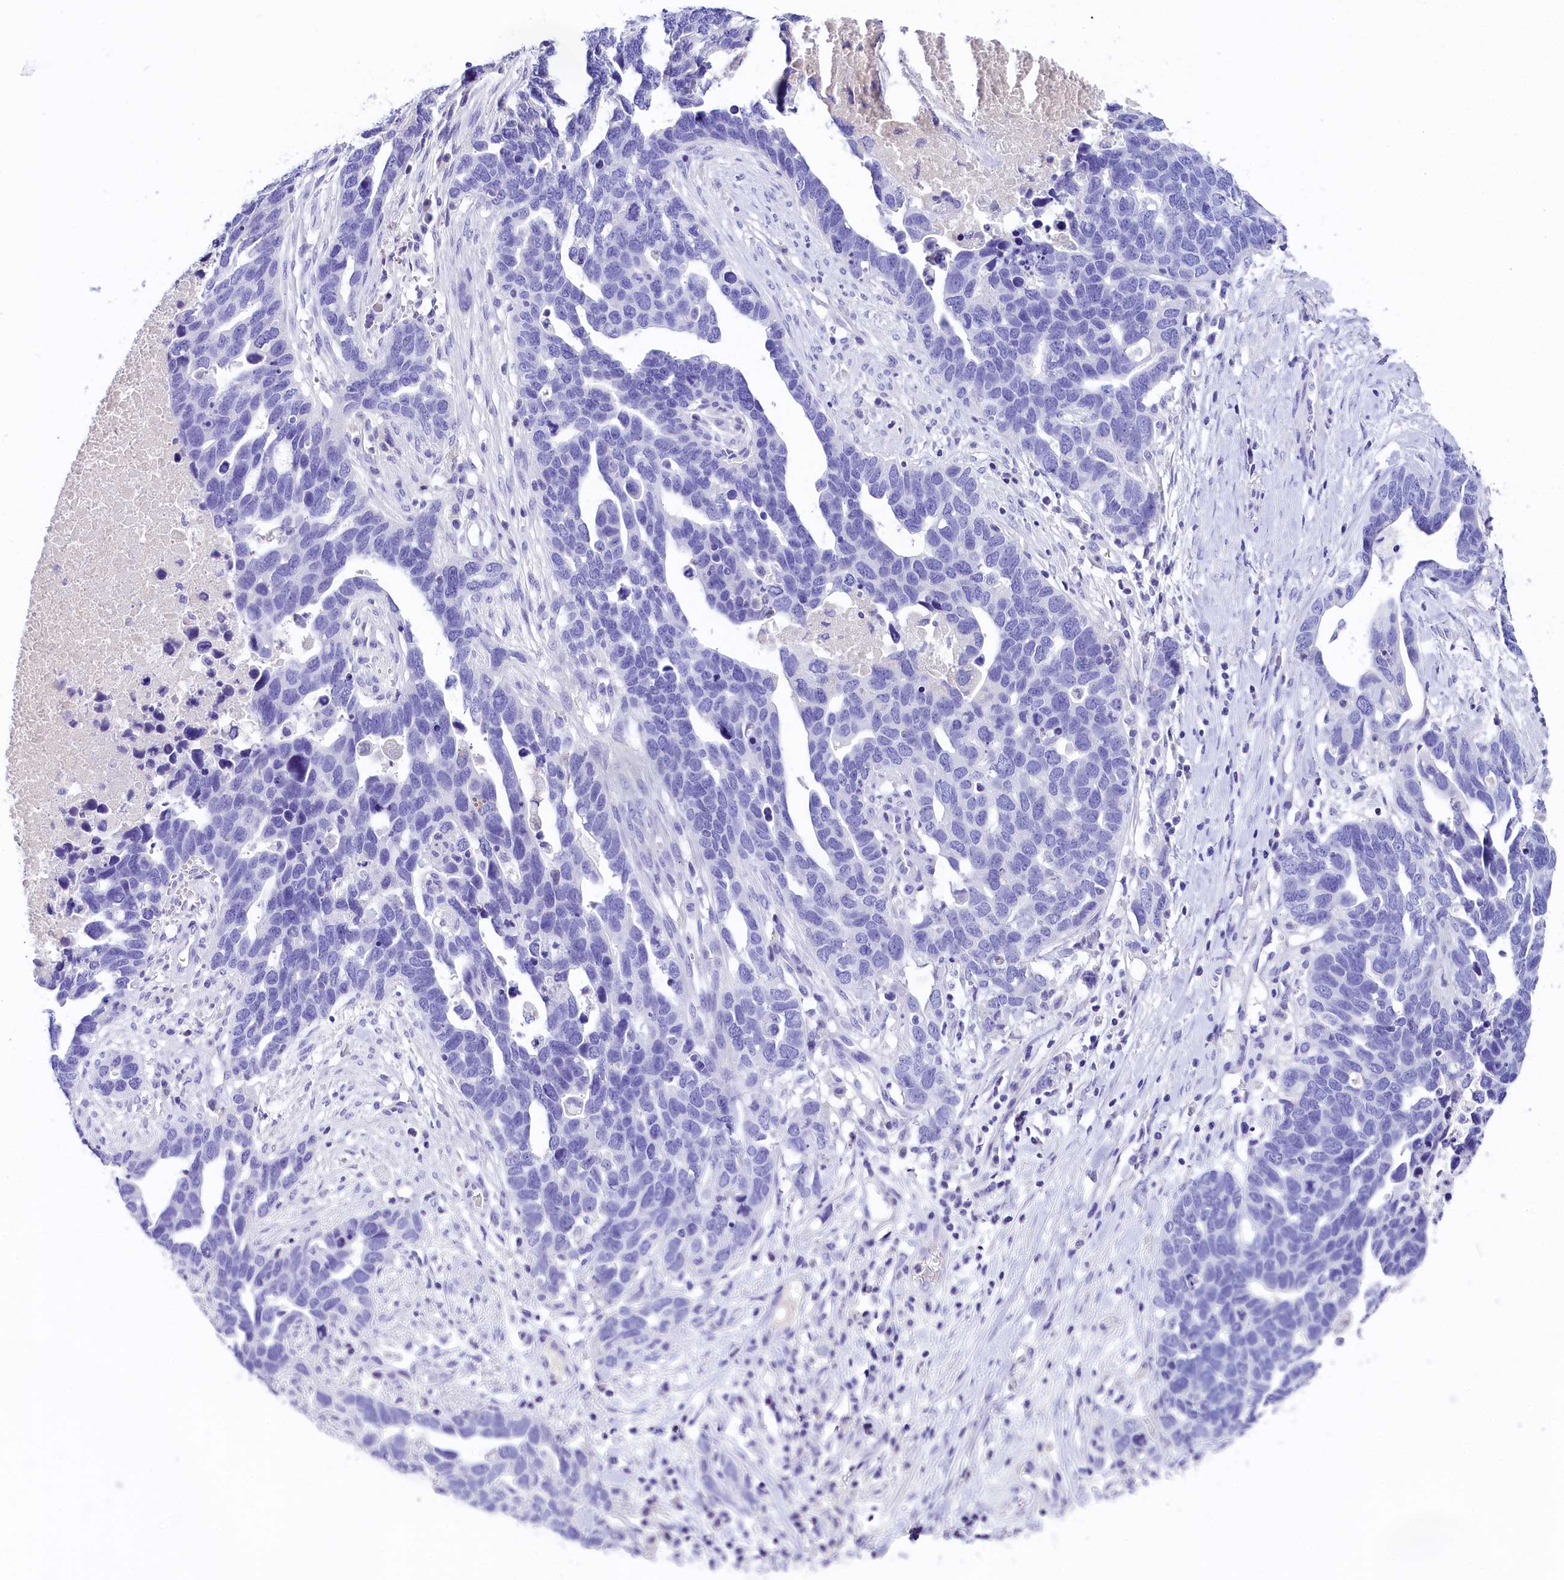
{"staining": {"intensity": "negative", "quantity": "none", "location": "none"}, "tissue": "ovarian cancer", "cell_type": "Tumor cells", "image_type": "cancer", "snomed": [{"axis": "morphology", "description": "Cystadenocarcinoma, serous, NOS"}, {"axis": "topography", "description": "Ovary"}], "caption": "High power microscopy micrograph of an immunohistochemistry (IHC) image of ovarian cancer, revealing no significant expression in tumor cells.", "gene": "SKIDA1", "patient": {"sex": "female", "age": 54}}